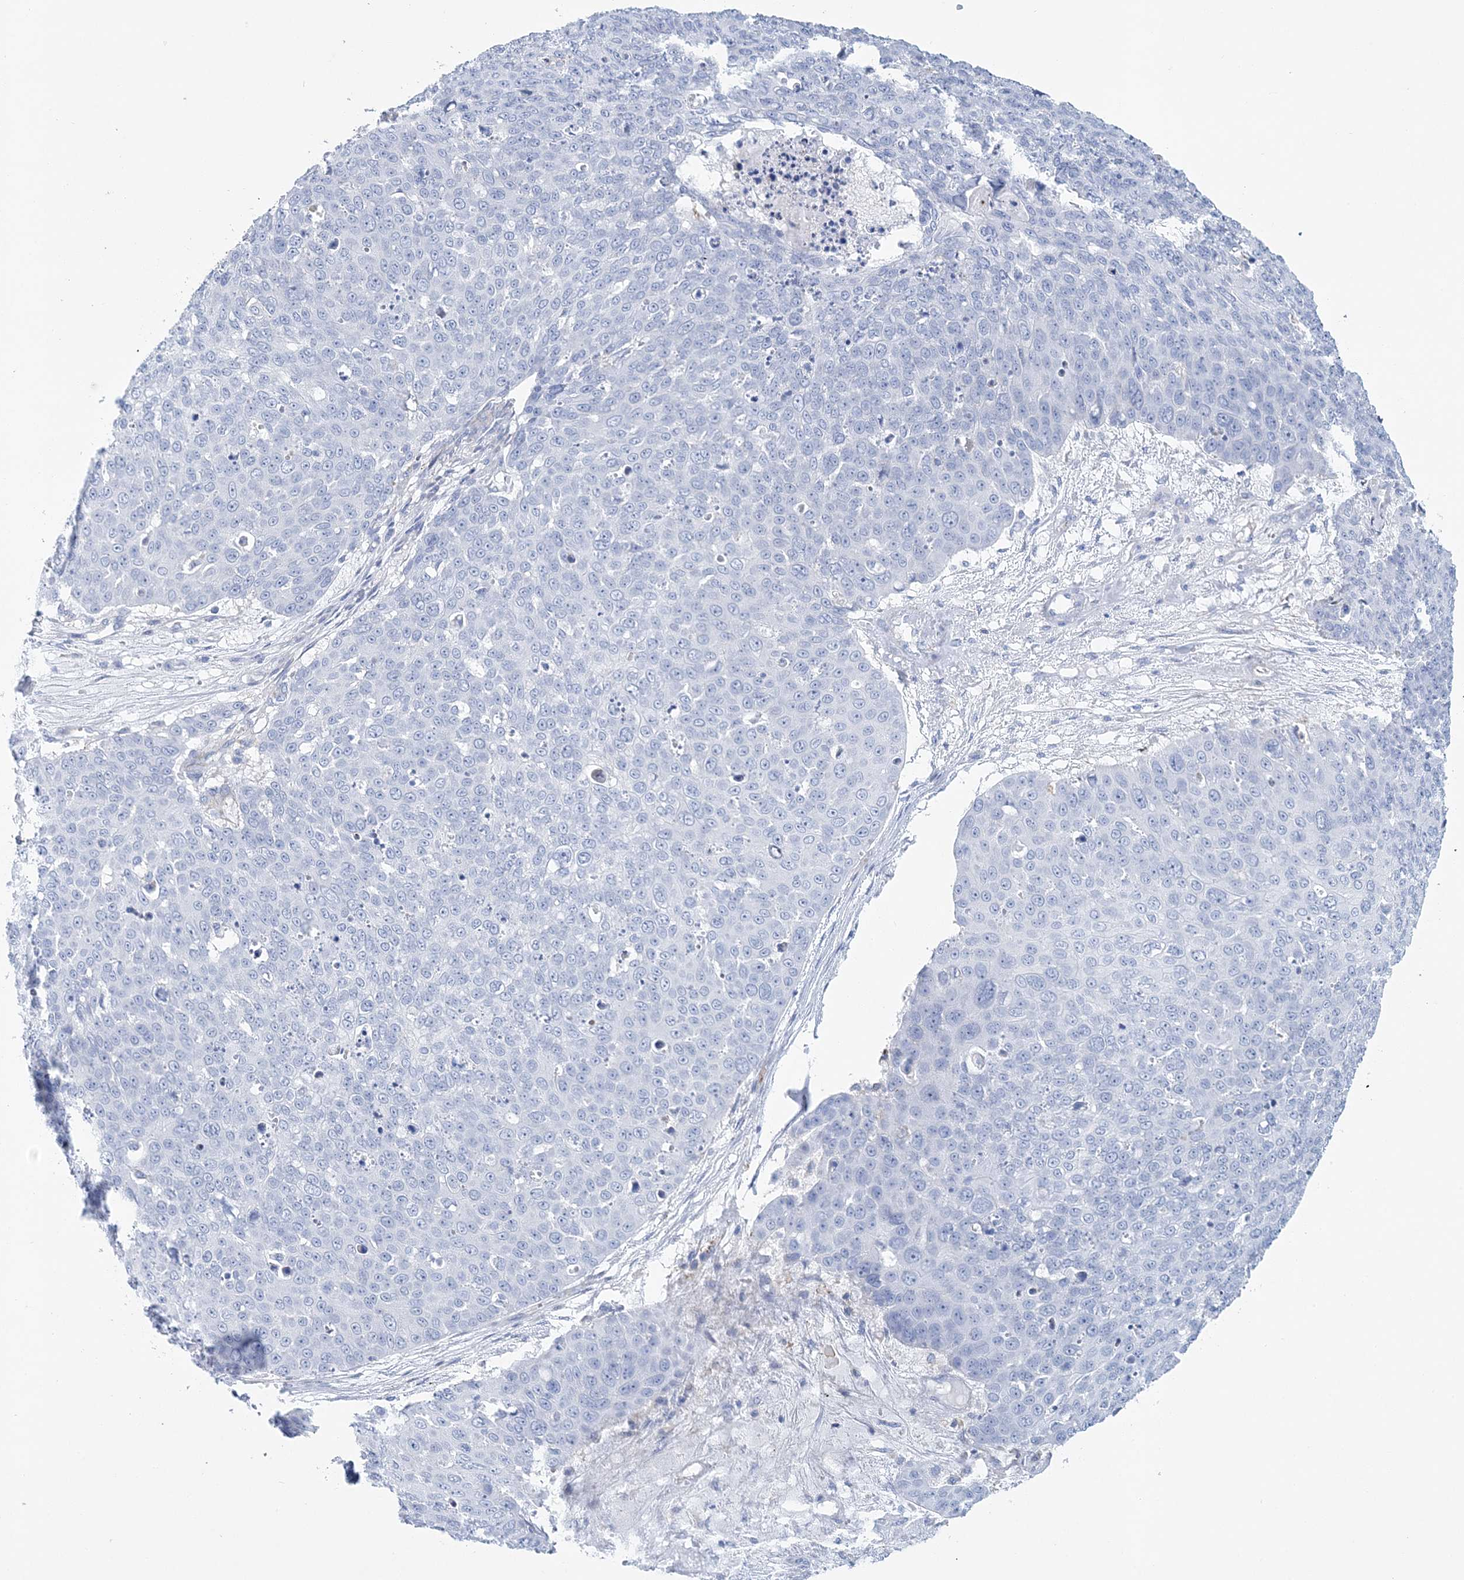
{"staining": {"intensity": "negative", "quantity": "none", "location": "none"}, "tissue": "skin cancer", "cell_type": "Tumor cells", "image_type": "cancer", "snomed": [{"axis": "morphology", "description": "Squamous cell carcinoma, NOS"}, {"axis": "topography", "description": "Skin"}], "caption": "Immunohistochemistry (IHC) micrograph of squamous cell carcinoma (skin) stained for a protein (brown), which demonstrates no positivity in tumor cells. (DAB (3,3'-diaminobenzidine) immunohistochemistry (IHC) visualized using brightfield microscopy, high magnification).", "gene": "NKX6-1", "patient": {"sex": "male", "age": 71}}